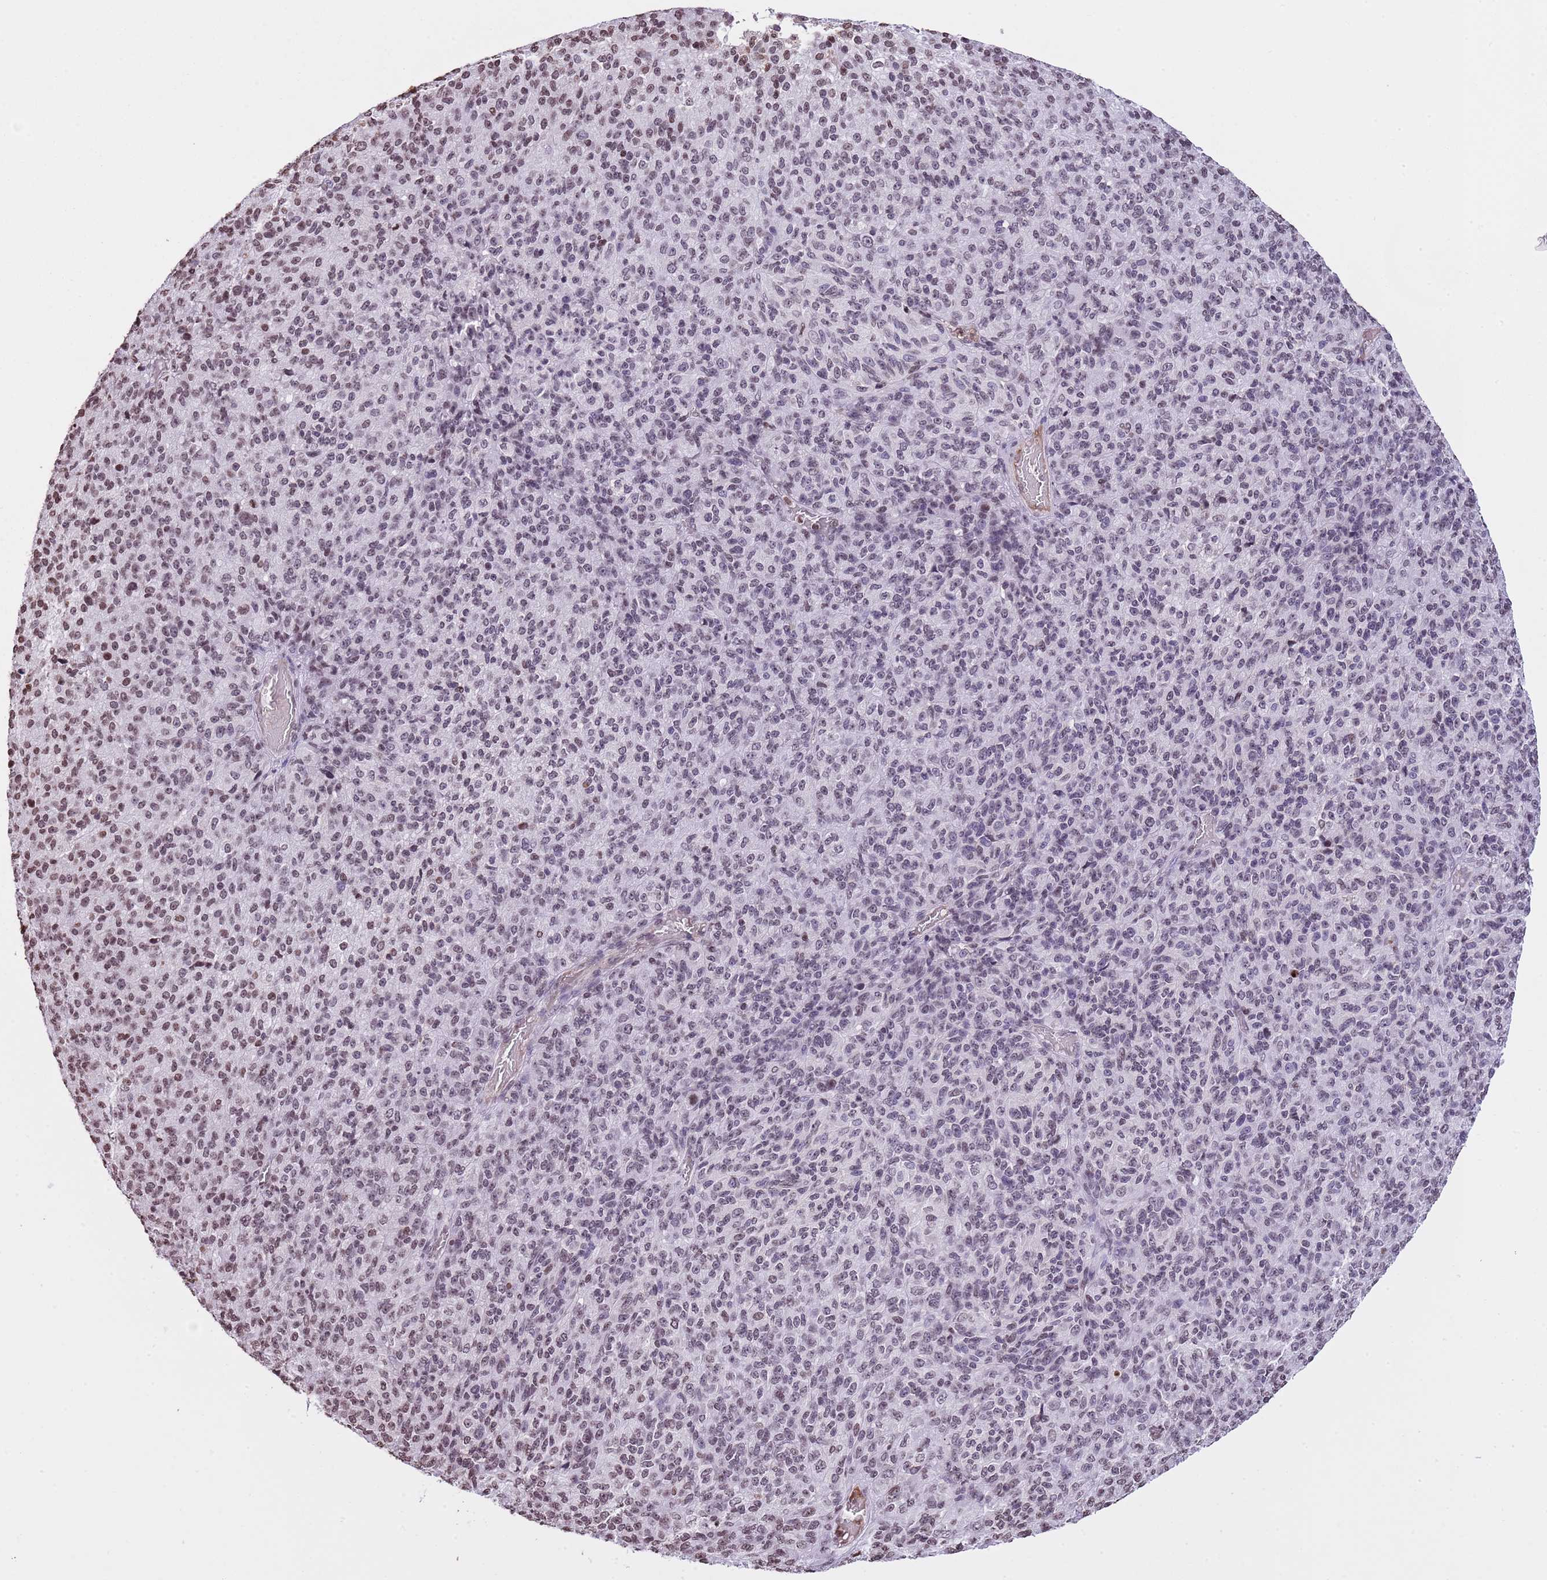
{"staining": {"intensity": "moderate", "quantity": "<25%", "location": "nuclear"}, "tissue": "melanoma", "cell_type": "Tumor cells", "image_type": "cancer", "snomed": [{"axis": "morphology", "description": "Malignant melanoma, Metastatic site"}, {"axis": "topography", "description": "Brain"}], "caption": "Melanoma was stained to show a protein in brown. There is low levels of moderate nuclear staining in about <25% of tumor cells.", "gene": "KPNA3", "patient": {"sex": "female", "age": 56}}